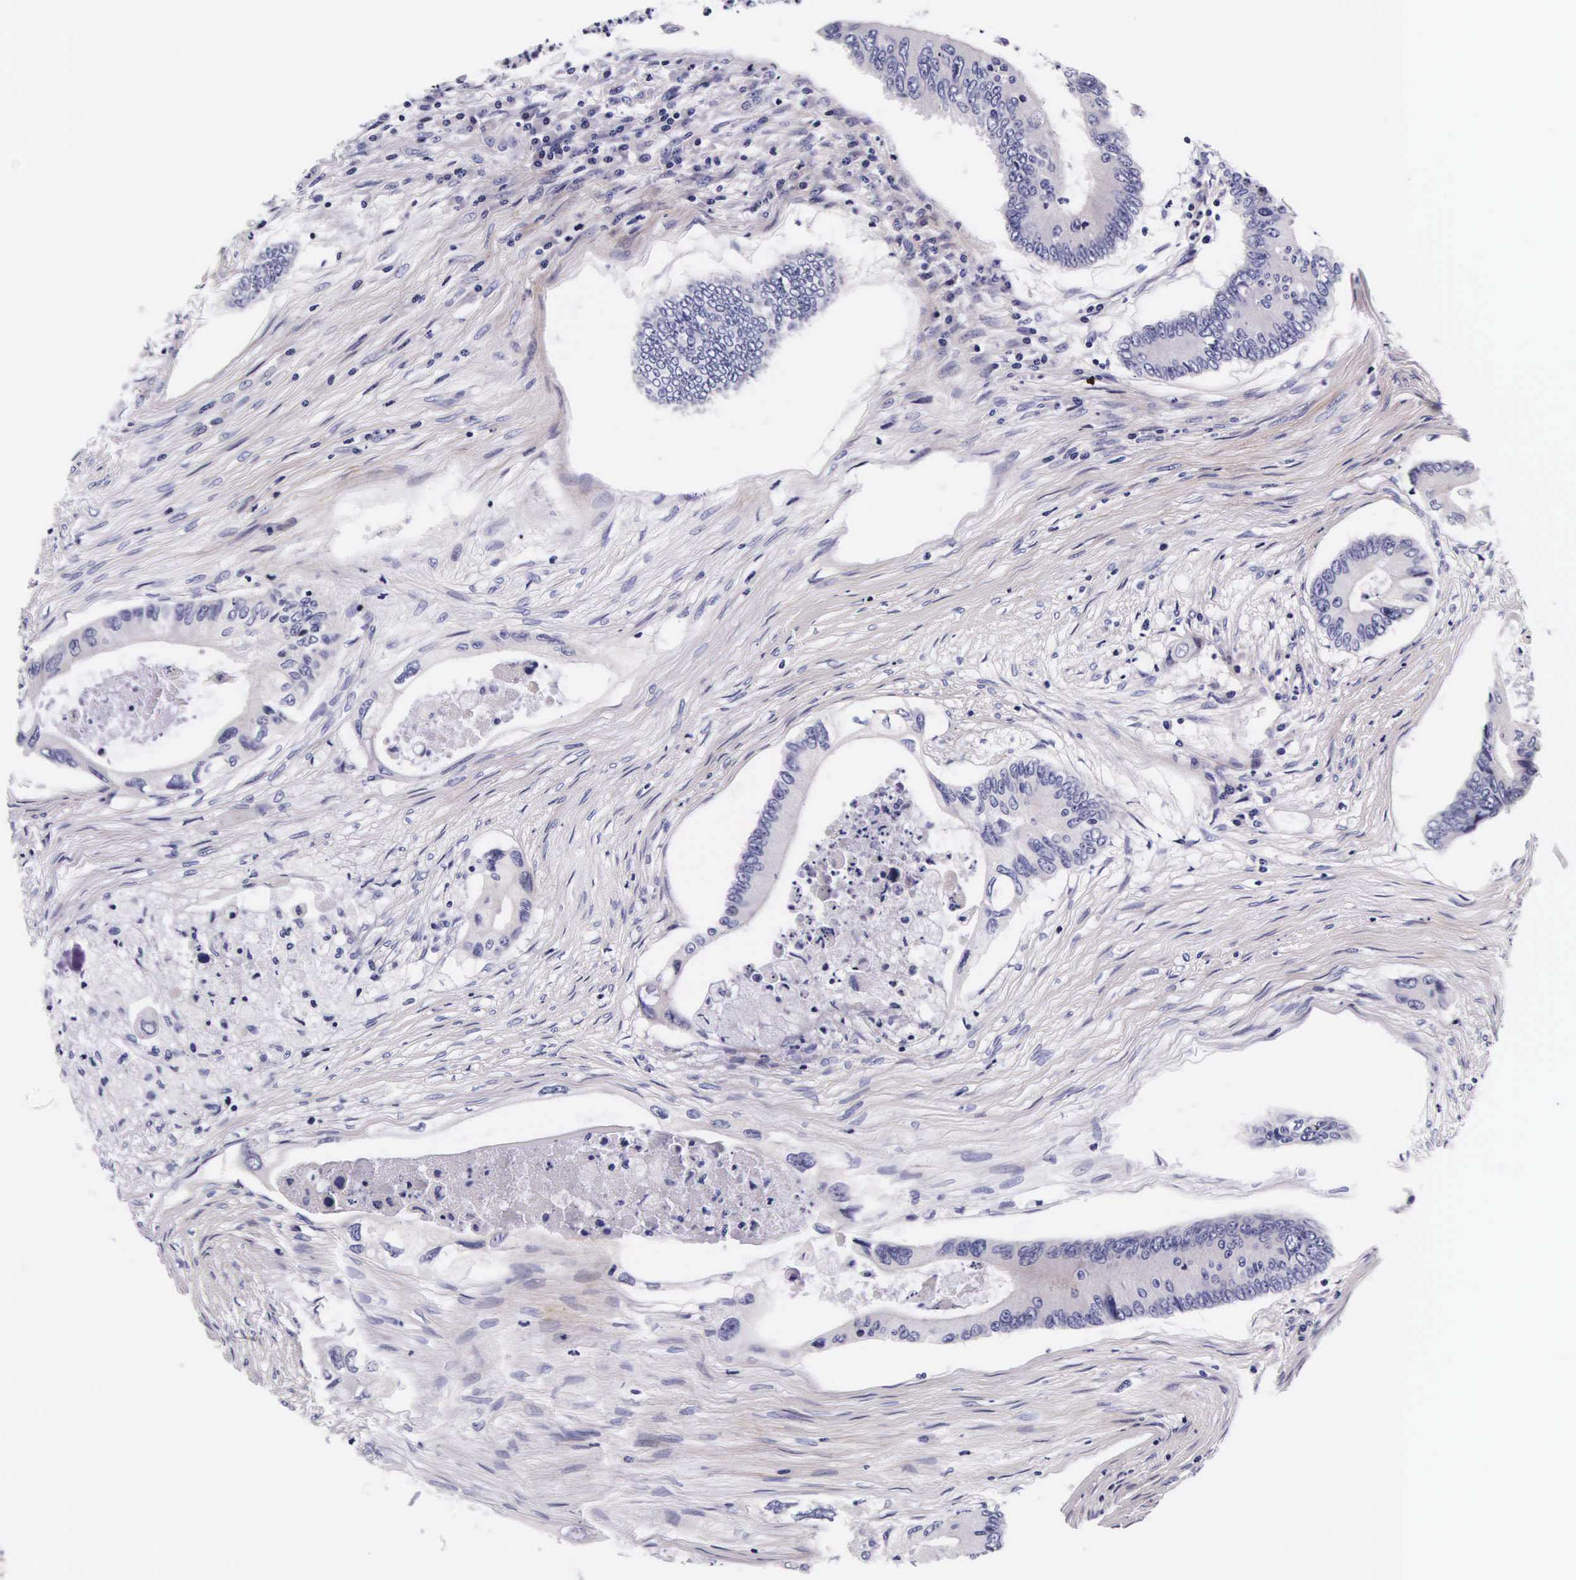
{"staining": {"intensity": "weak", "quantity": "25%-75%", "location": "cytoplasmic/membranous"}, "tissue": "colorectal cancer", "cell_type": "Tumor cells", "image_type": "cancer", "snomed": [{"axis": "morphology", "description": "Adenocarcinoma, NOS"}, {"axis": "topography", "description": "Colon"}], "caption": "Adenocarcinoma (colorectal) tissue exhibits weak cytoplasmic/membranous positivity in approximately 25%-75% of tumor cells", "gene": "UPRT", "patient": {"sex": "male", "age": 65}}